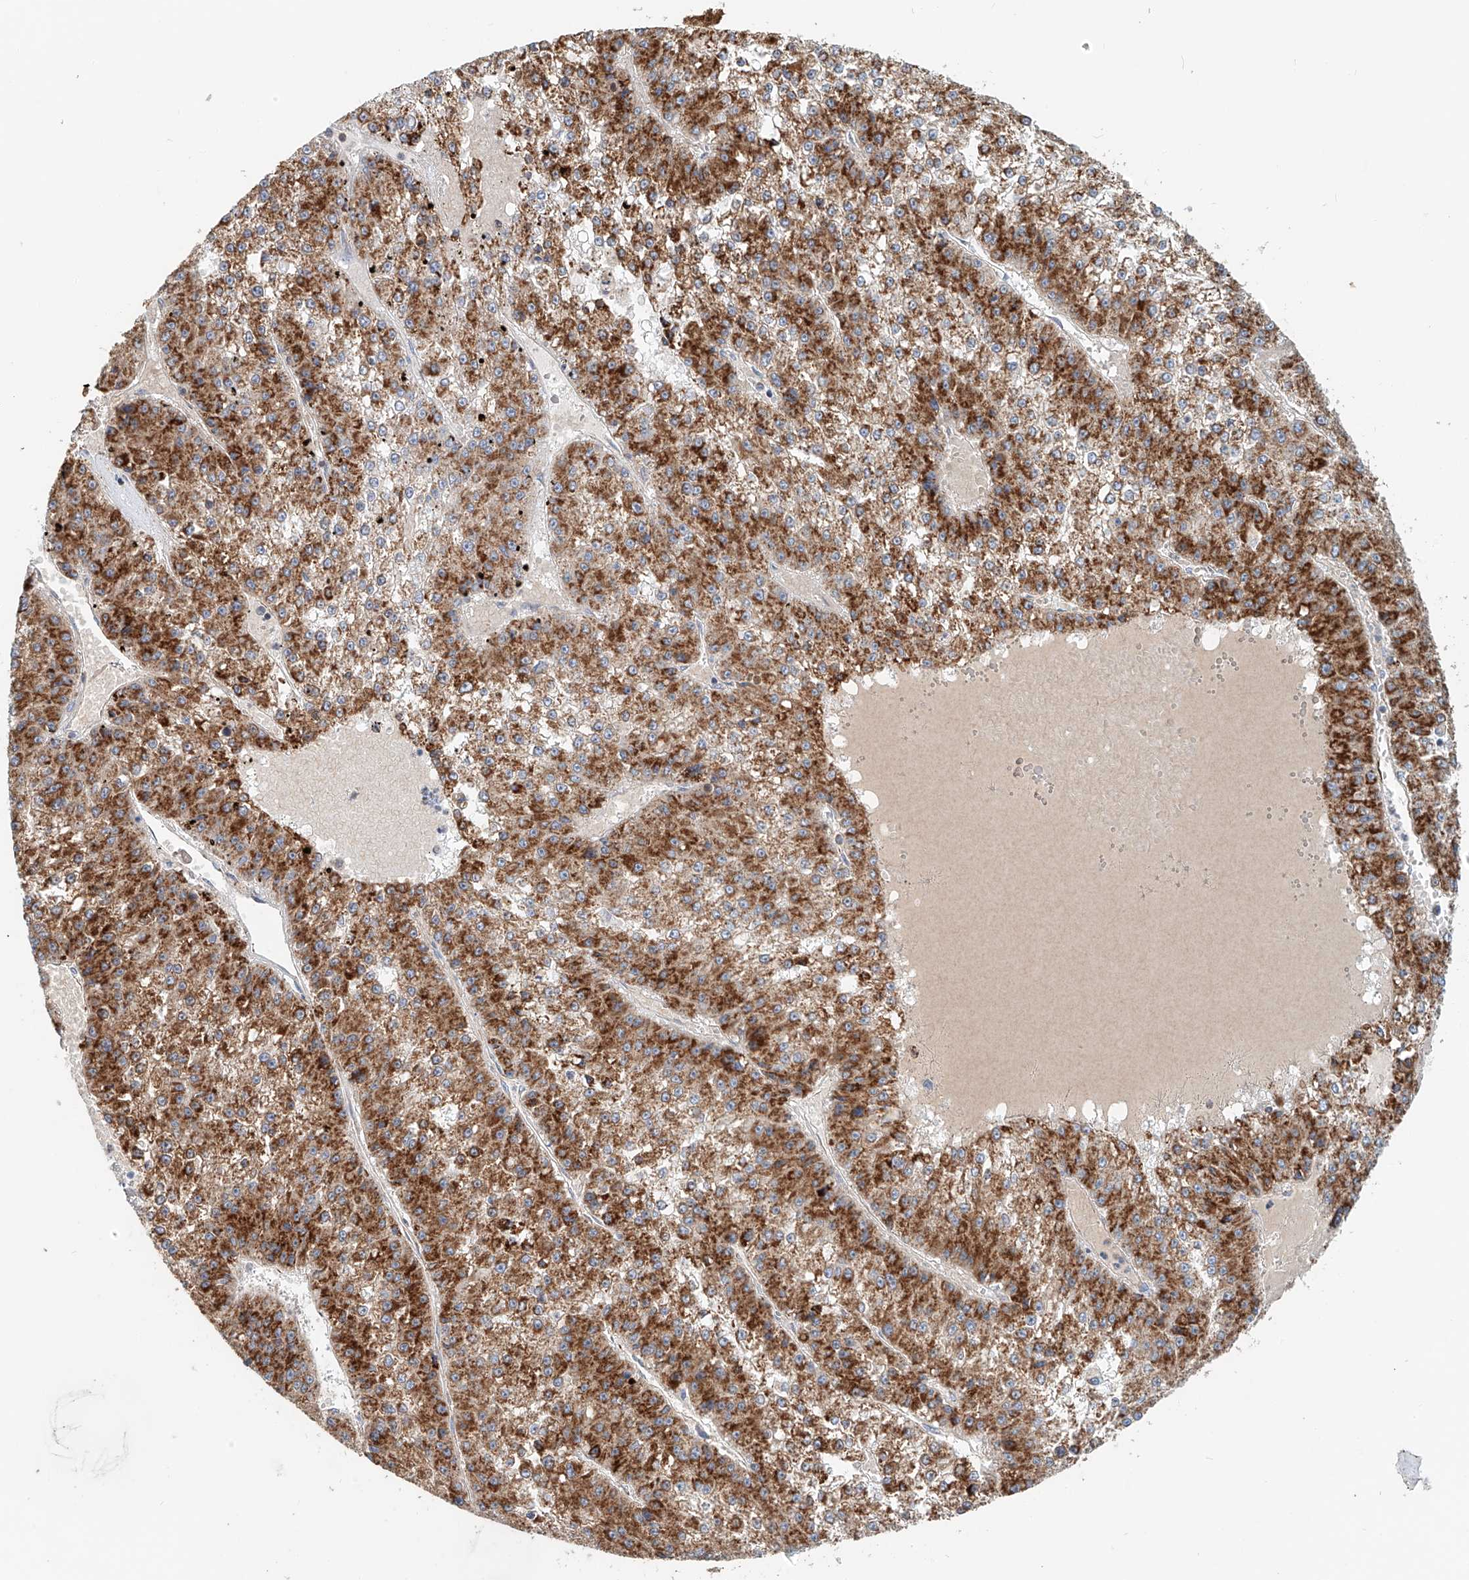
{"staining": {"intensity": "strong", "quantity": ">75%", "location": "cytoplasmic/membranous"}, "tissue": "liver cancer", "cell_type": "Tumor cells", "image_type": "cancer", "snomed": [{"axis": "morphology", "description": "Carcinoma, Hepatocellular, NOS"}, {"axis": "topography", "description": "Liver"}], "caption": "An IHC micrograph of tumor tissue is shown. Protein staining in brown labels strong cytoplasmic/membranous positivity in liver cancer (hepatocellular carcinoma) within tumor cells. (IHC, brightfield microscopy, high magnification).", "gene": "CARD10", "patient": {"sex": "female", "age": 73}}